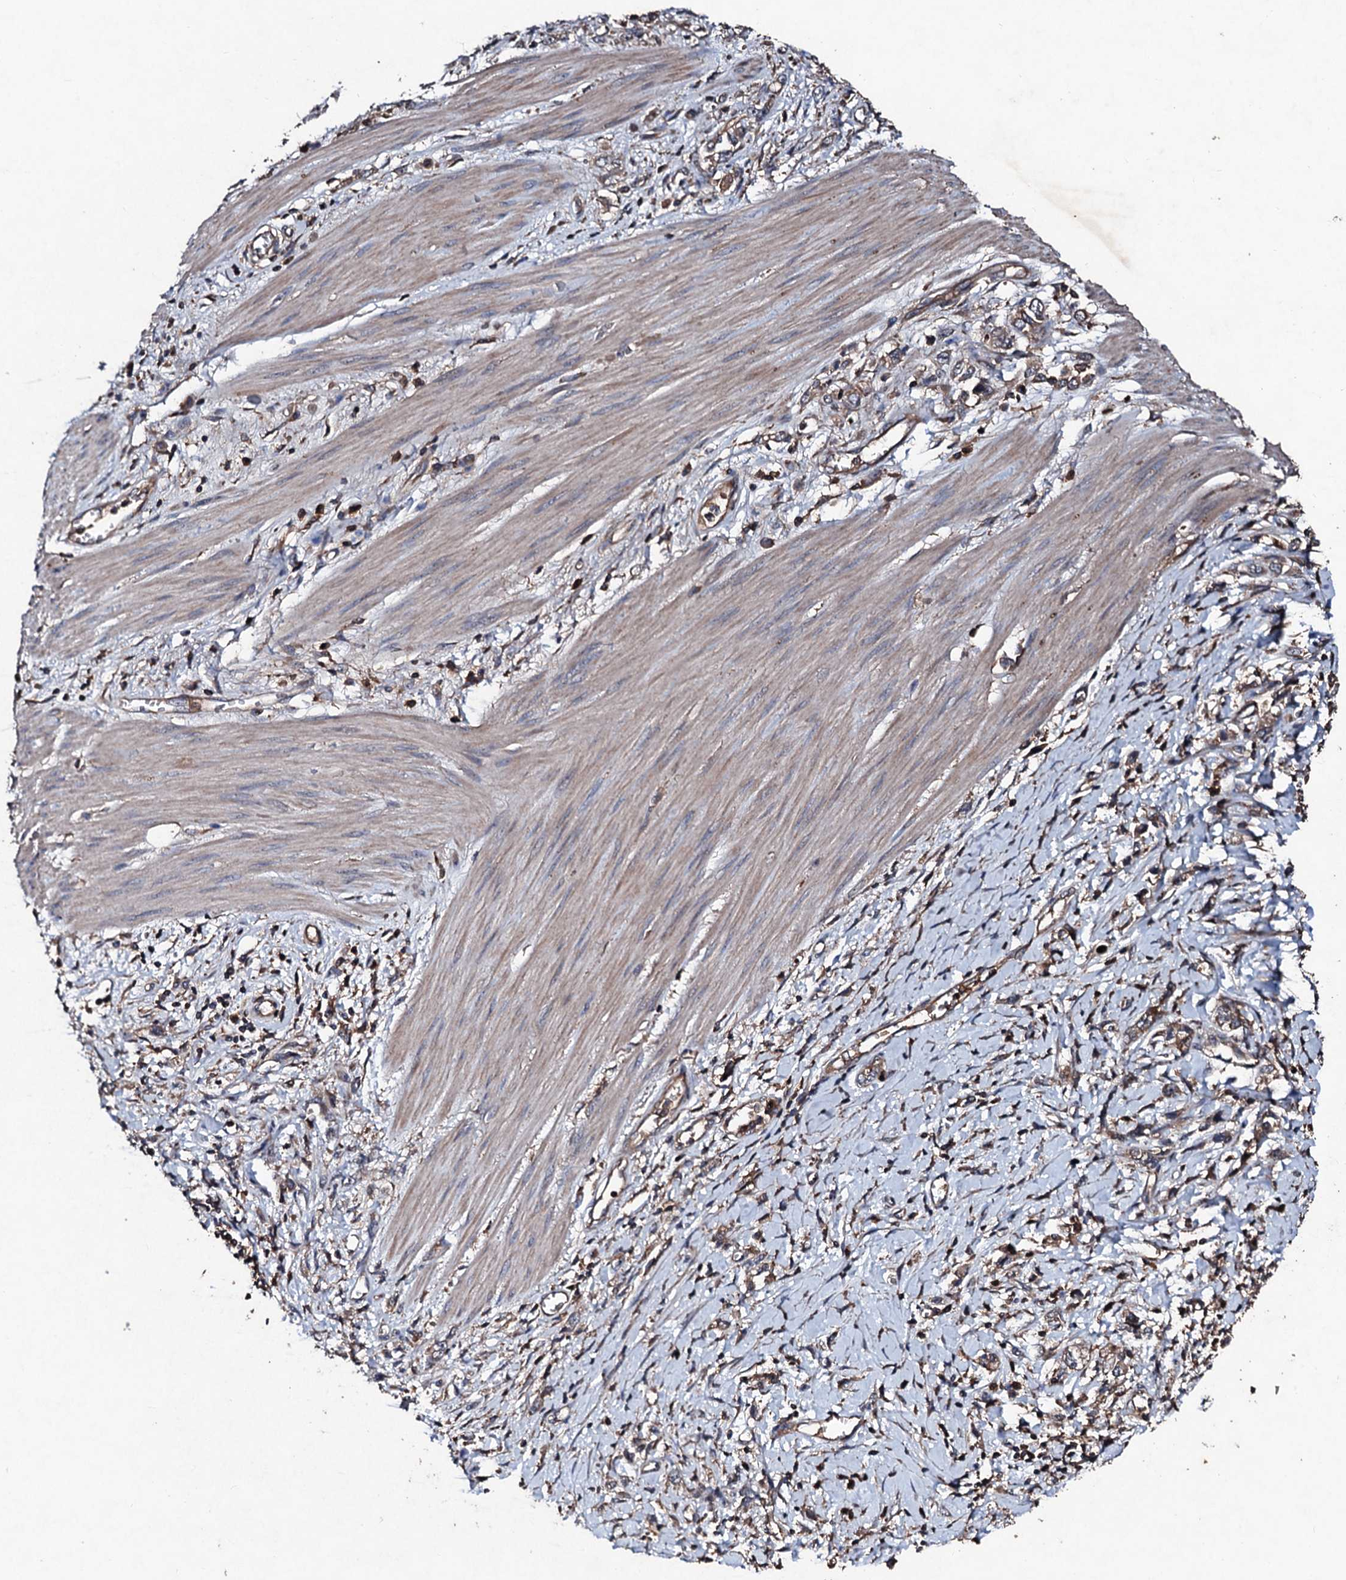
{"staining": {"intensity": "moderate", "quantity": ">75%", "location": "cytoplasmic/membranous"}, "tissue": "stomach cancer", "cell_type": "Tumor cells", "image_type": "cancer", "snomed": [{"axis": "morphology", "description": "Adenocarcinoma, NOS"}, {"axis": "topography", "description": "Stomach"}], "caption": "Moderate cytoplasmic/membranous positivity is present in about >75% of tumor cells in stomach adenocarcinoma. Nuclei are stained in blue.", "gene": "KERA", "patient": {"sex": "female", "age": 76}}